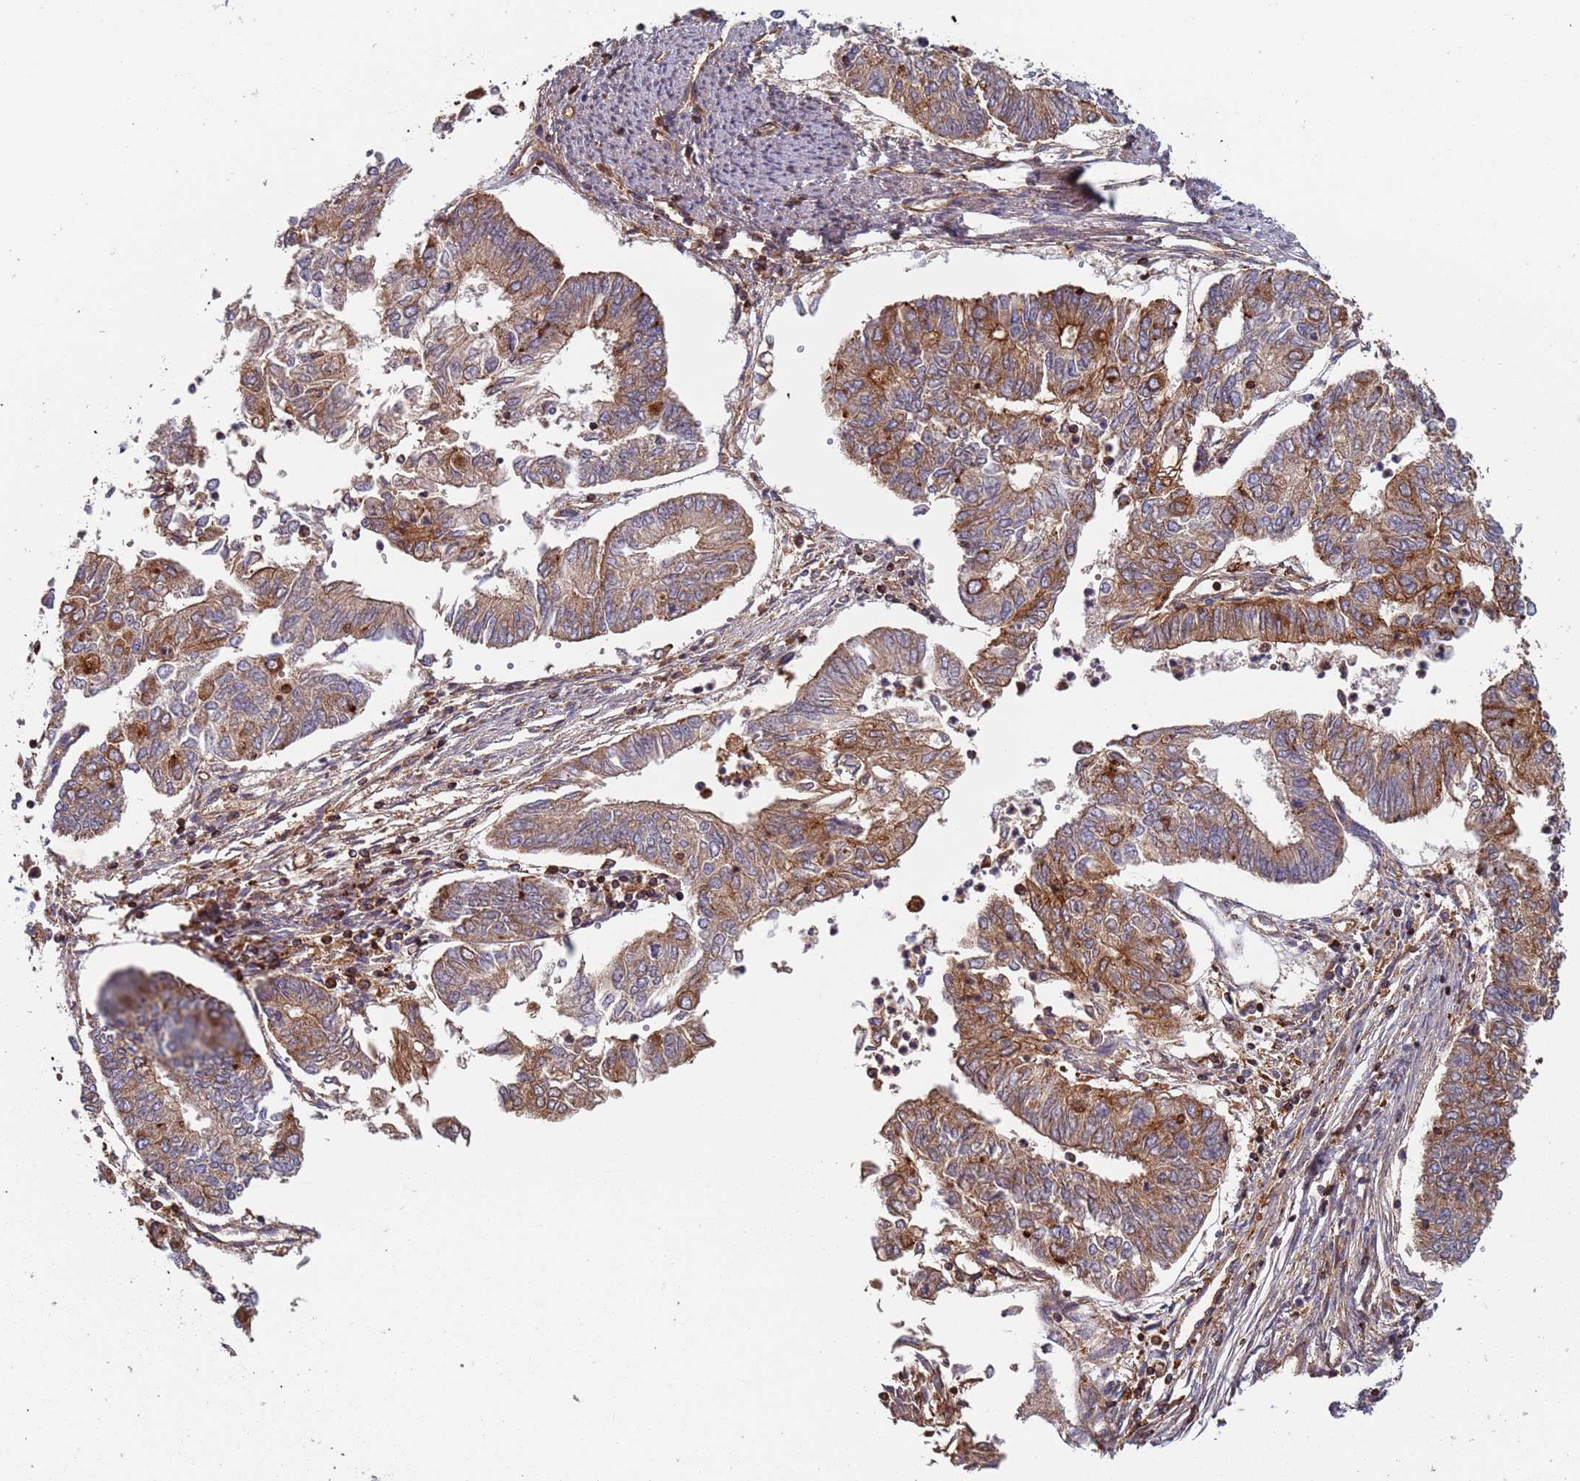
{"staining": {"intensity": "moderate", "quantity": ">75%", "location": "cytoplasmic/membranous"}, "tissue": "endometrial cancer", "cell_type": "Tumor cells", "image_type": "cancer", "snomed": [{"axis": "morphology", "description": "Adenocarcinoma, NOS"}, {"axis": "topography", "description": "Endometrium"}], "caption": "Protein staining of adenocarcinoma (endometrial) tissue reveals moderate cytoplasmic/membranous positivity in about >75% of tumor cells.", "gene": "MALRD1", "patient": {"sex": "female", "age": 68}}